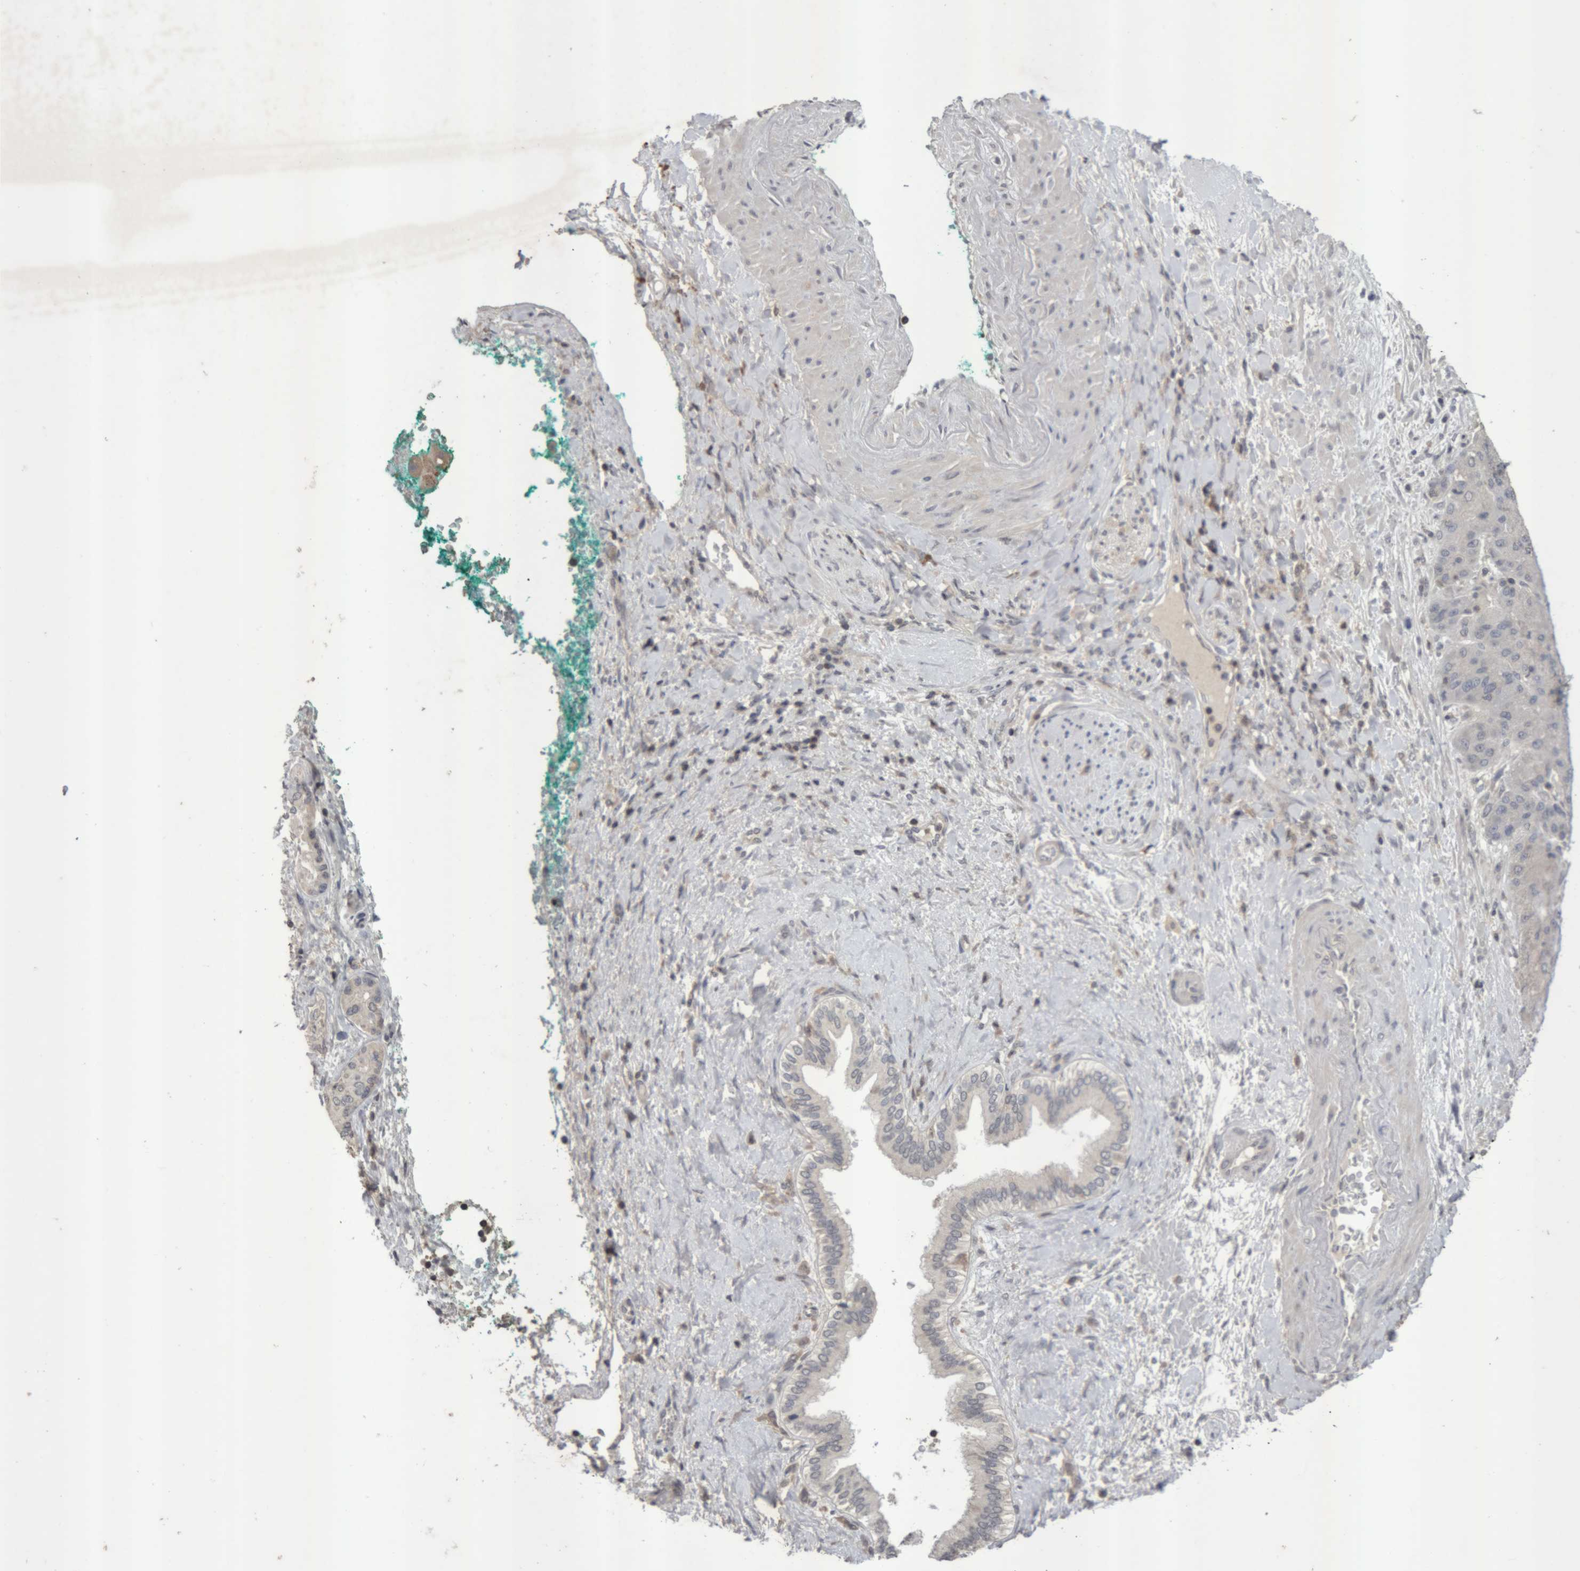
{"staining": {"intensity": "negative", "quantity": "none", "location": "none"}, "tissue": "liver cancer", "cell_type": "Tumor cells", "image_type": "cancer", "snomed": [{"axis": "morphology", "description": "Carcinoma, Hepatocellular, NOS"}, {"axis": "topography", "description": "Liver"}], "caption": "IHC of human liver cancer (hepatocellular carcinoma) demonstrates no staining in tumor cells. (Stains: DAB IHC with hematoxylin counter stain, Microscopy: brightfield microscopy at high magnification).", "gene": "NFATC2", "patient": {"sex": "male", "age": 65}}